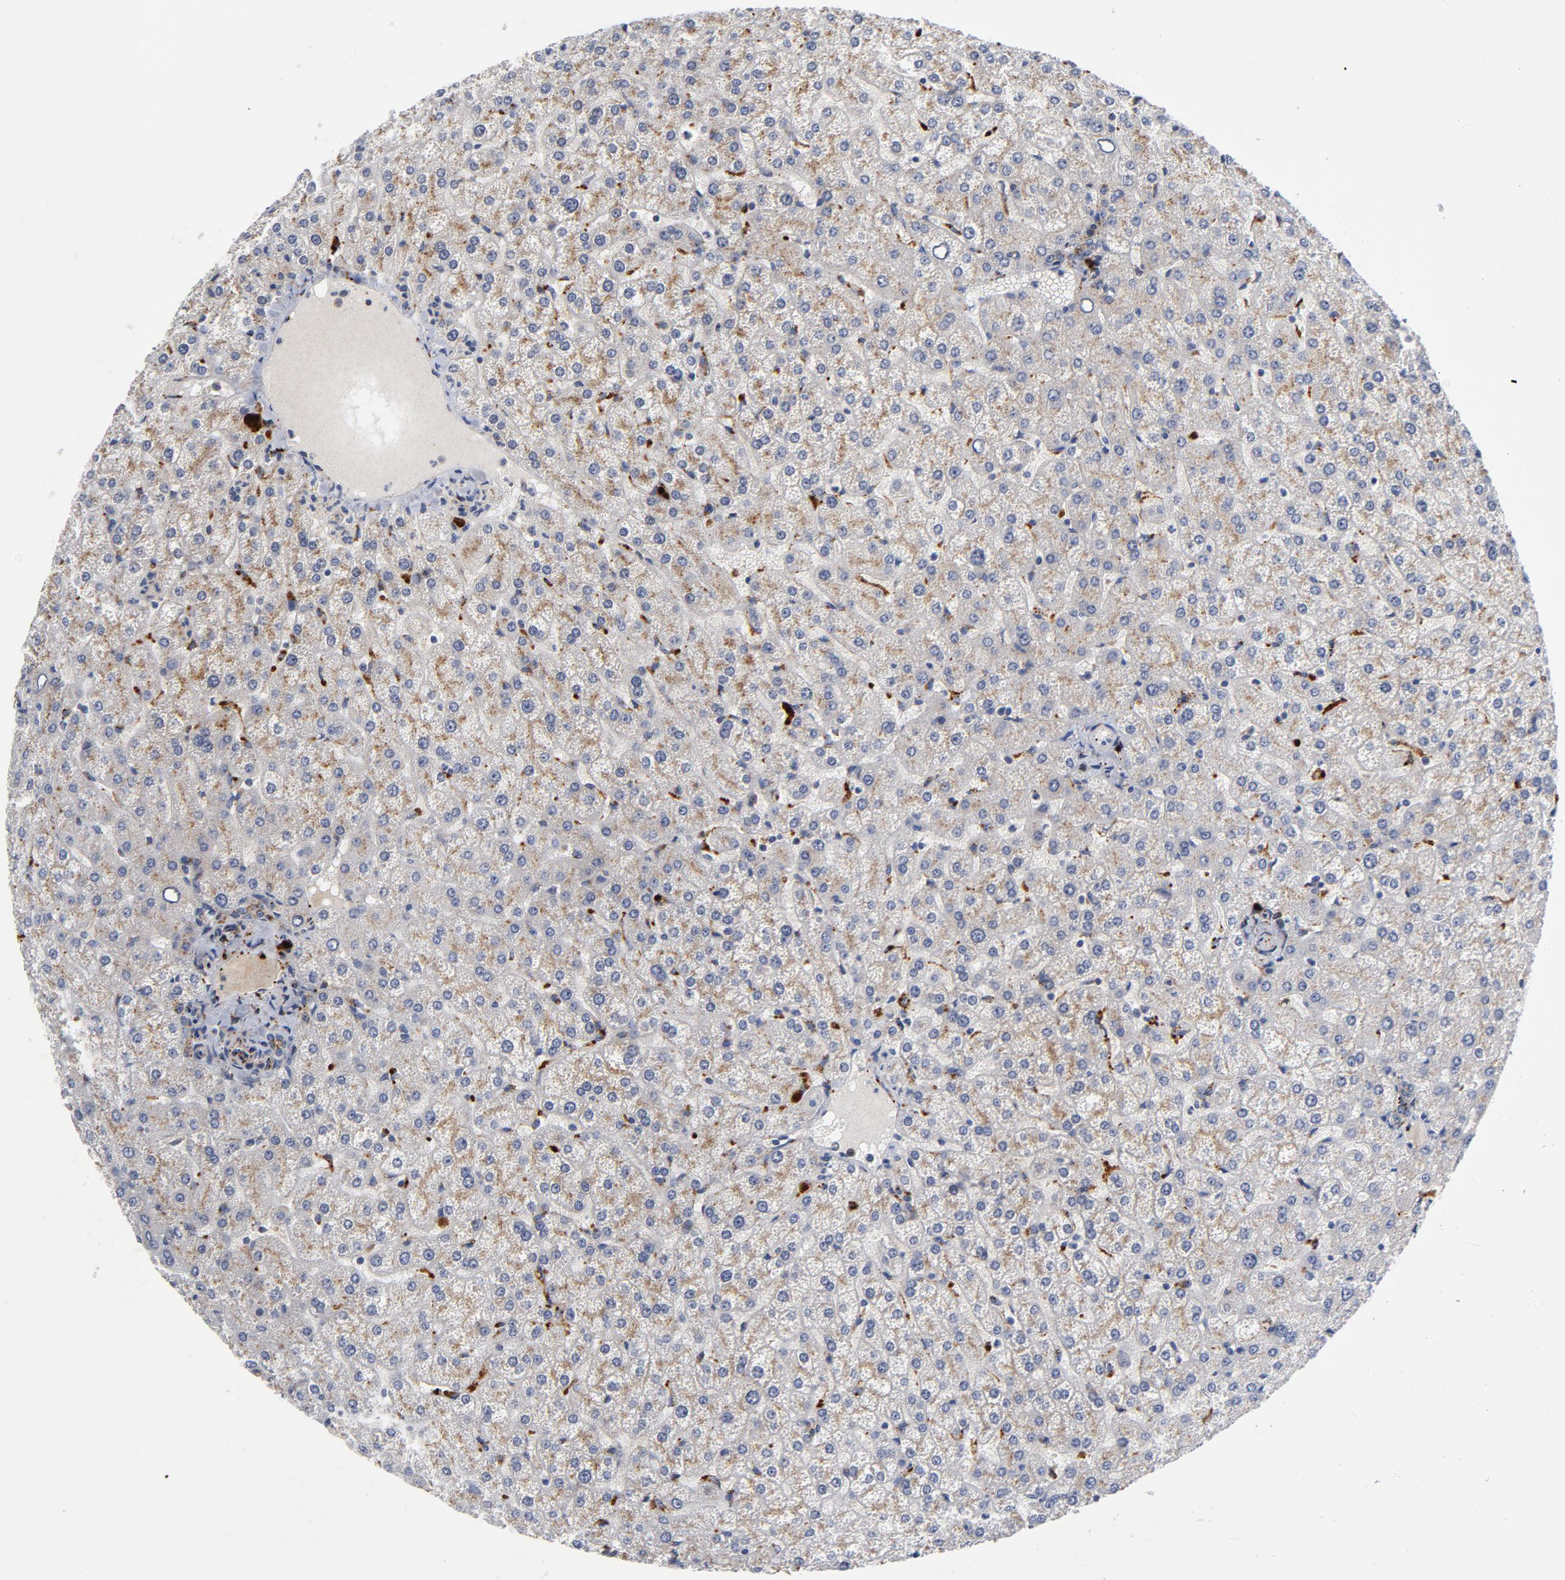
{"staining": {"intensity": "moderate", "quantity": ">75%", "location": "cytoplasmic/membranous"}, "tissue": "liver", "cell_type": "Cholangiocytes", "image_type": "normal", "snomed": [{"axis": "morphology", "description": "Normal tissue, NOS"}, {"axis": "topography", "description": "Liver"}], "caption": "Cholangiocytes show medium levels of moderate cytoplasmic/membranous positivity in about >75% of cells in unremarkable human liver. Nuclei are stained in blue.", "gene": "AKT2", "patient": {"sex": "female", "age": 32}}